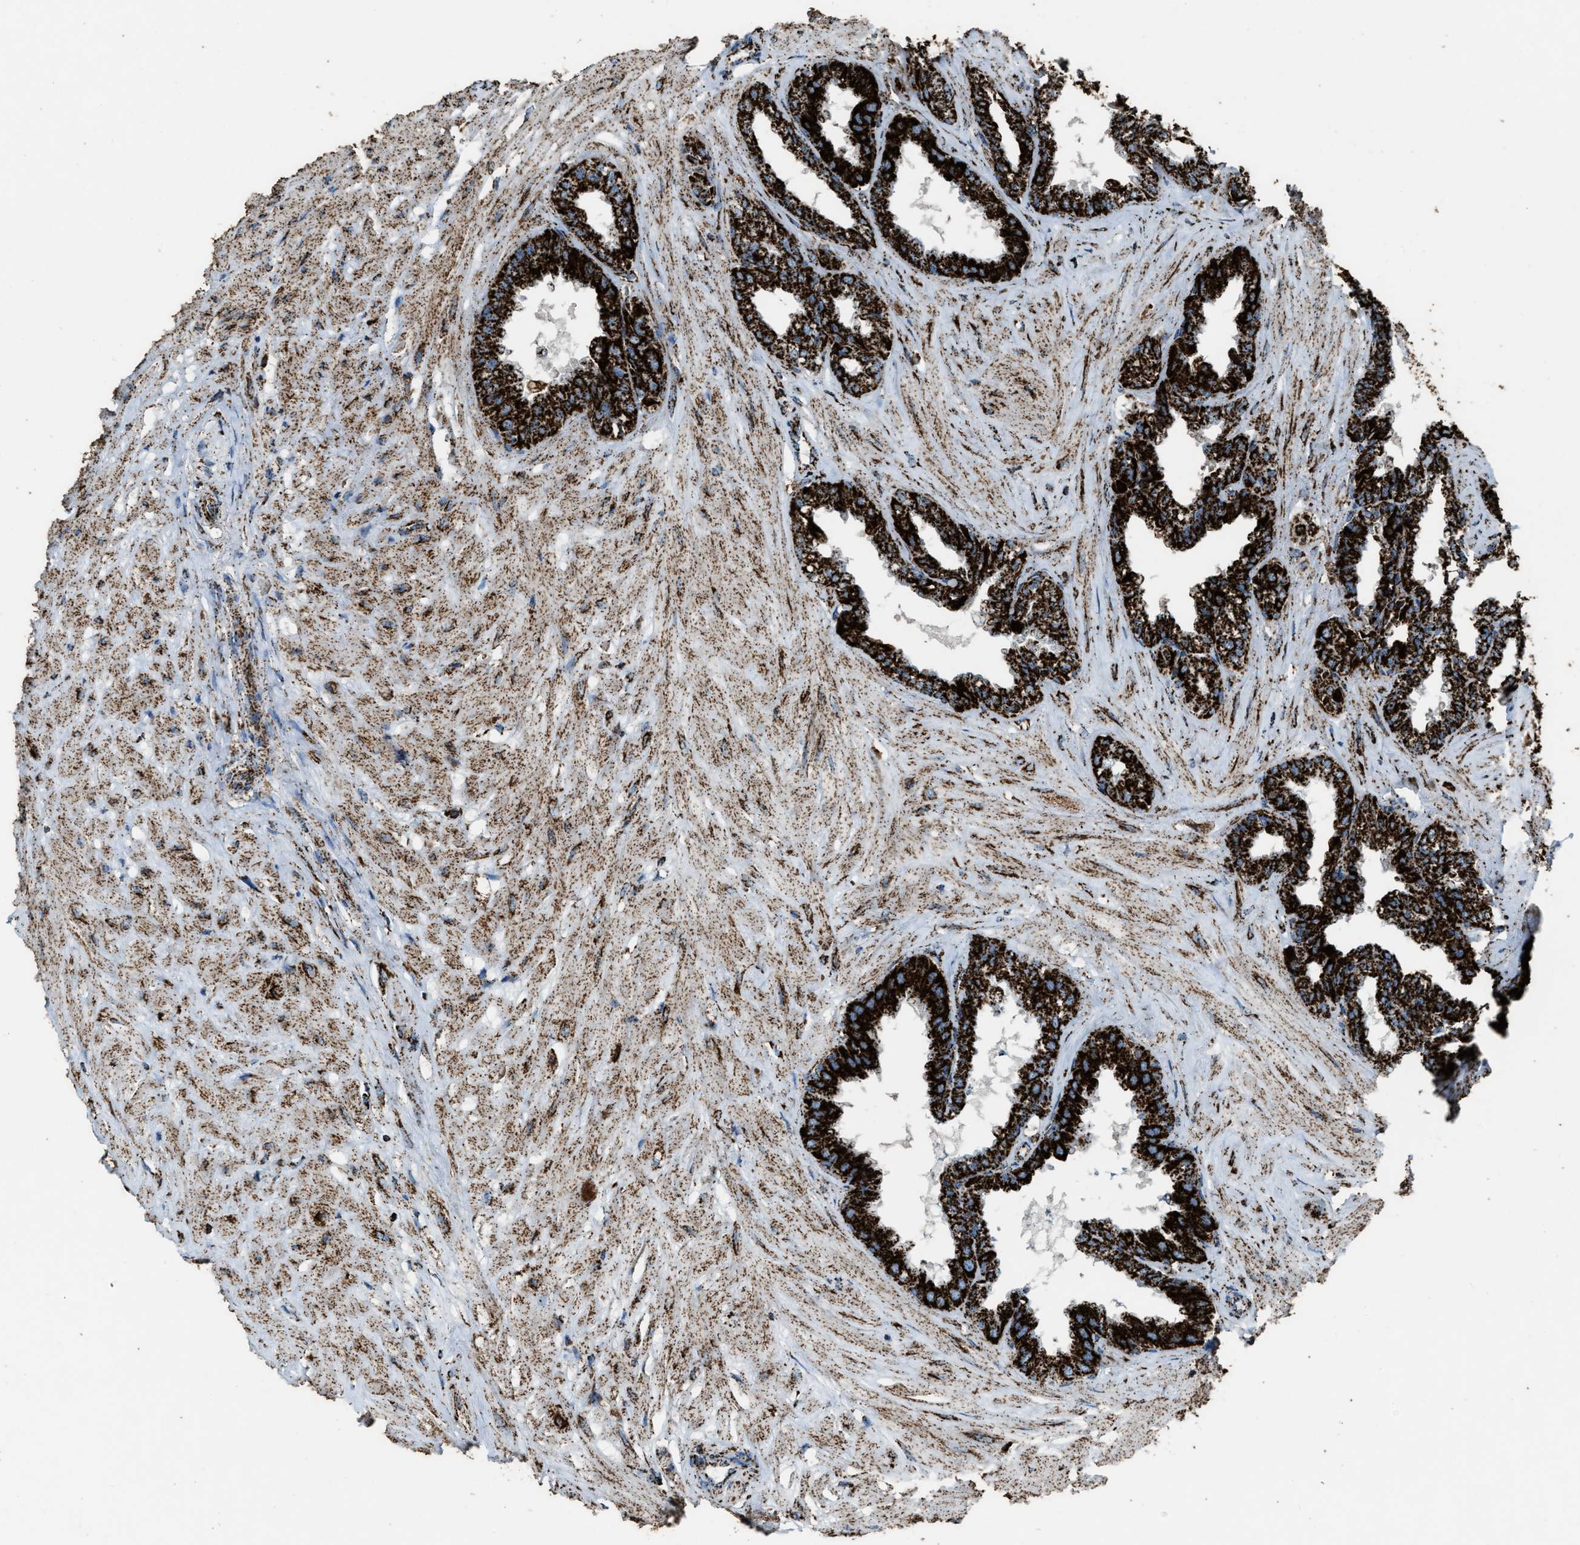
{"staining": {"intensity": "strong", "quantity": ">75%", "location": "cytoplasmic/membranous"}, "tissue": "seminal vesicle", "cell_type": "Glandular cells", "image_type": "normal", "snomed": [{"axis": "morphology", "description": "Normal tissue, NOS"}, {"axis": "topography", "description": "Seminal veicle"}], "caption": "This photomicrograph exhibits immunohistochemistry (IHC) staining of benign seminal vesicle, with high strong cytoplasmic/membranous positivity in about >75% of glandular cells.", "gene": "MDH2", "patient": {"sex": "male", "age": 46}}